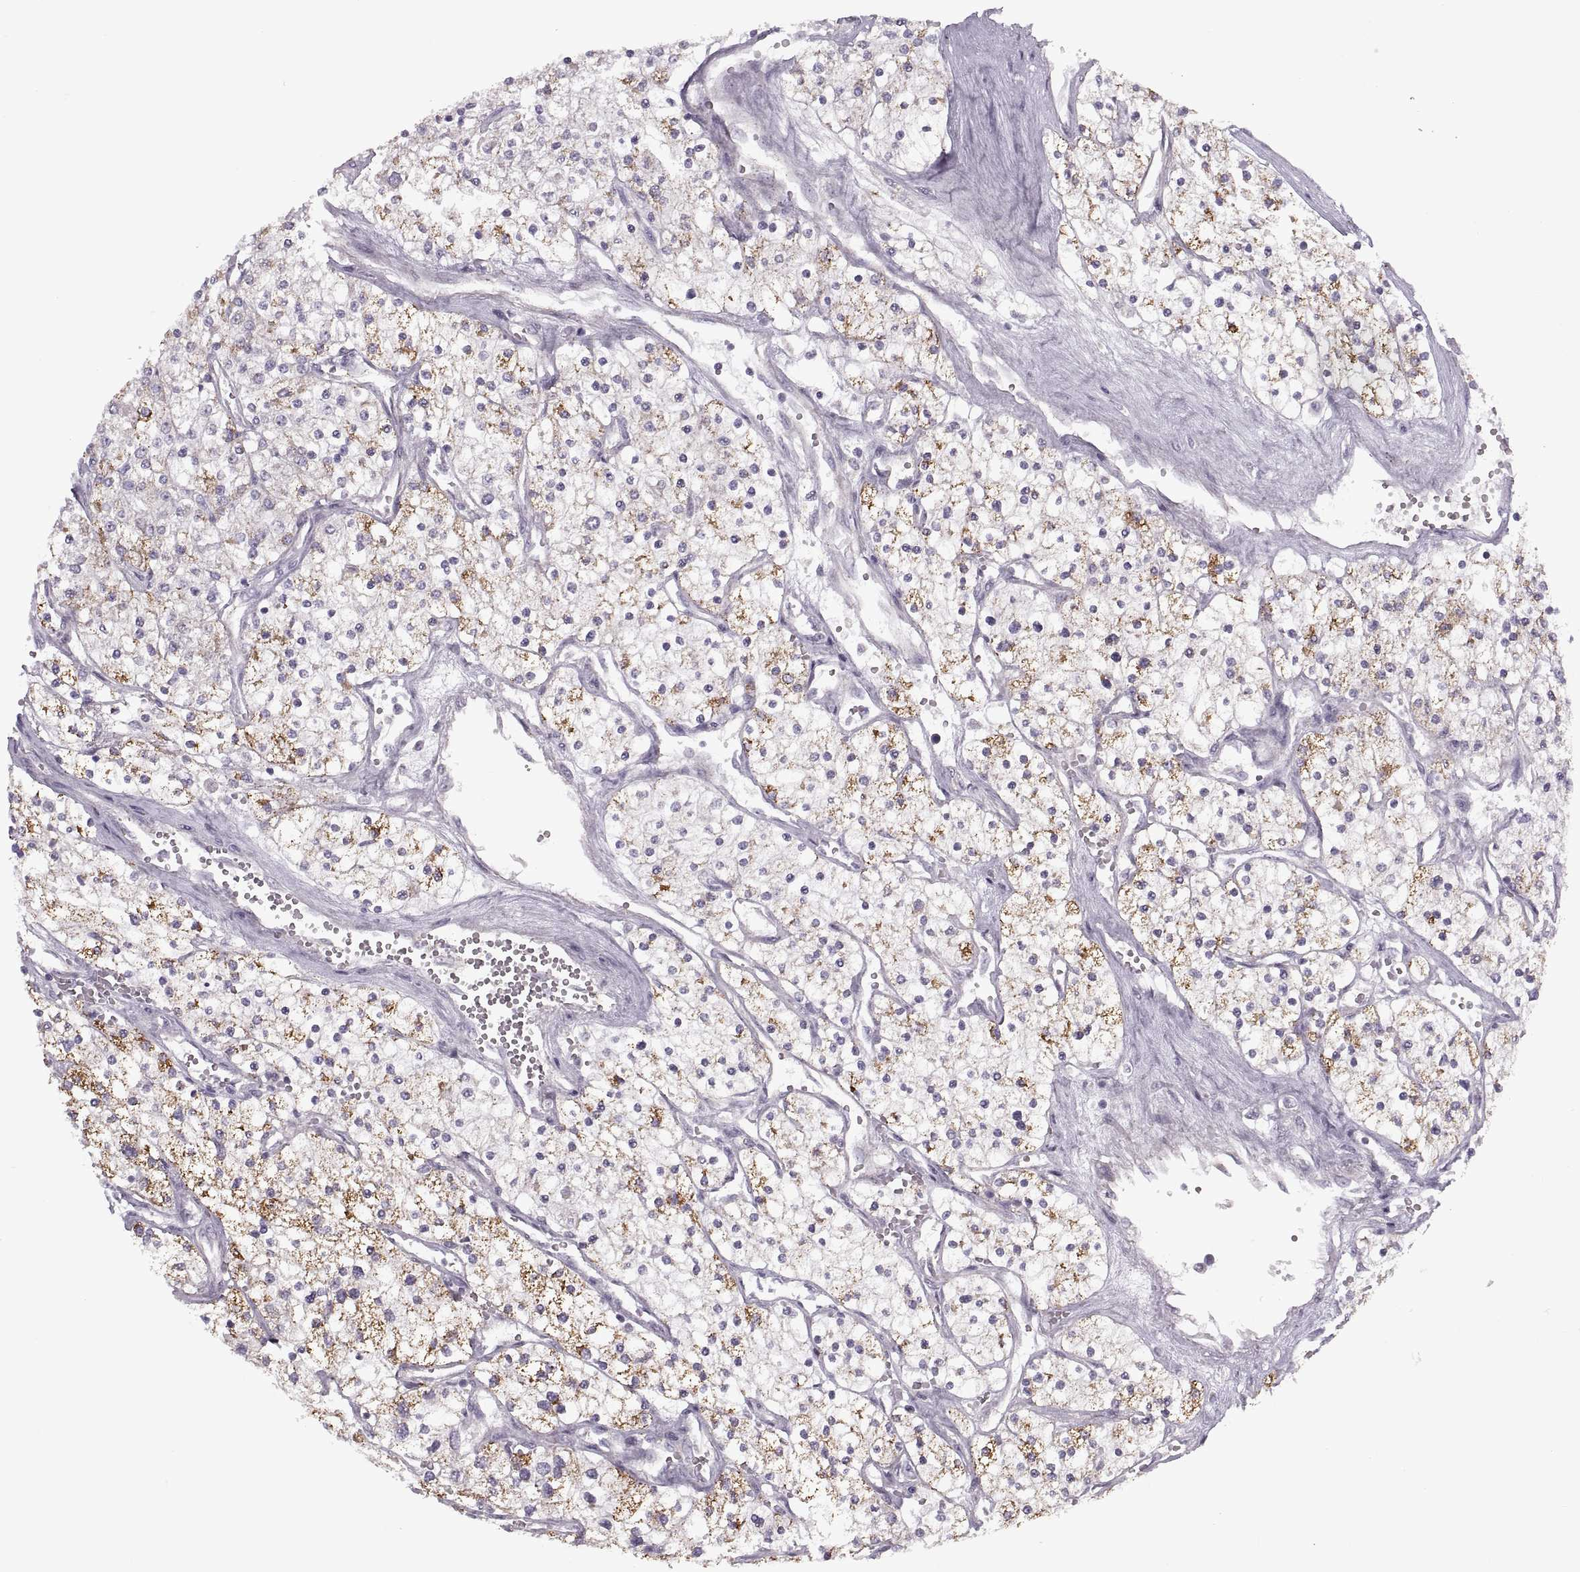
{"staining": {"intensity": "strong", "quantity": ">75%", "location": "cytoplasmic/membranous"}, "tissue": "renal cancer", "cell_type": "Tumor cells", "image_type": "cancer", "snomed": [{"axis": "morphology", "description": "Adenocarcinoma, NOS"}, {"axis": "topography", "description": "Kidney"}], "caption": "DAB immunohistochemical staining of renal cancer (adenocarcinoma) exhibits strong cytoplasmic/membranous protein expression in about >75% of tumor cells.", "gene": "PIERCE1", "patient": {"sex": "male", "age": 80}}